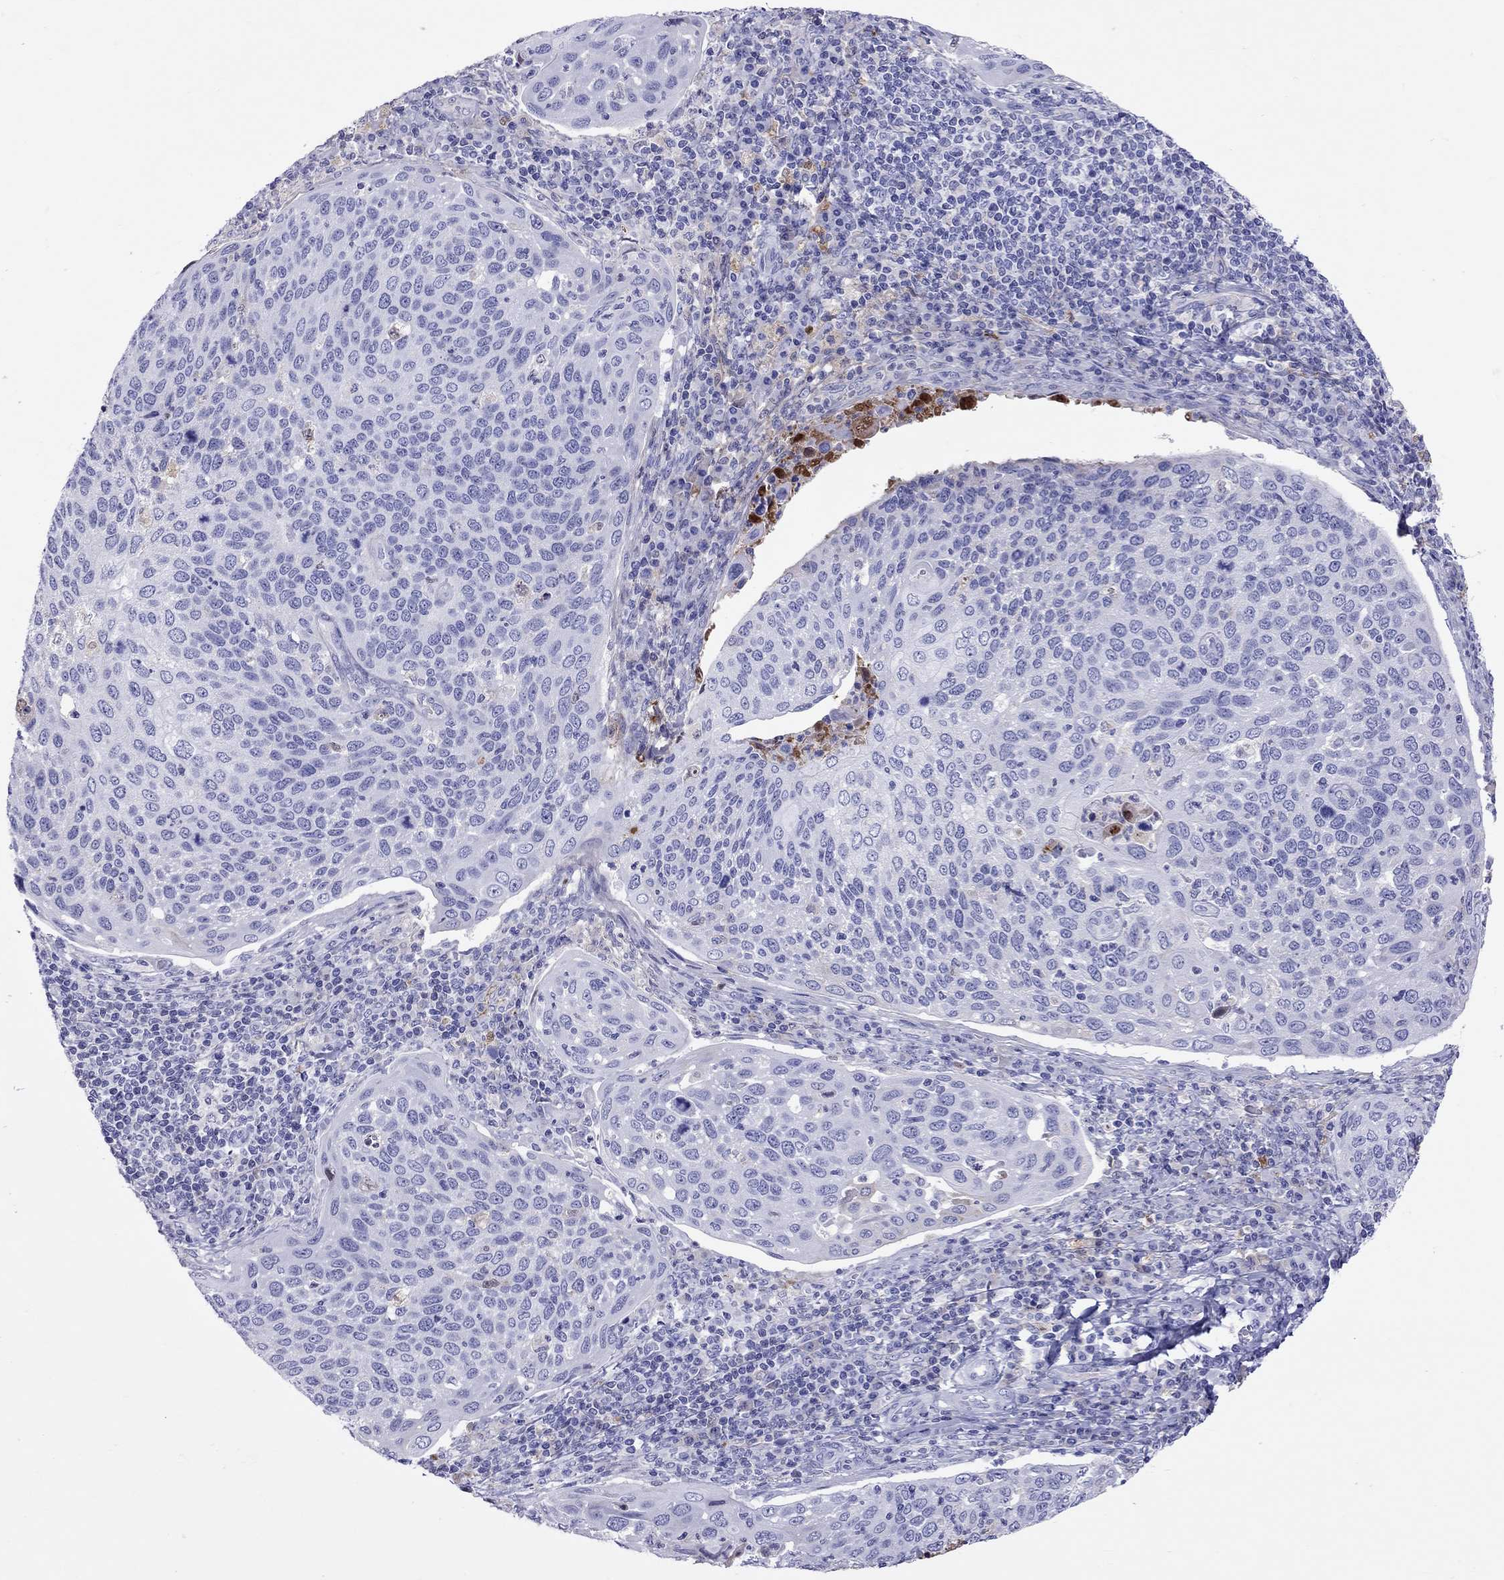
{"staining": {"intensity": "negative", "quantity": "none", "location": "none"}, "tissue": "cervical cancer", "cell_type": "Tumor cells", "image_type": "cancer", "snomed": [{"axis": "morphology", "description": "Squamous cell carcinoma, NOS"}, {"axis": "topography", "description": "Cervix"}], "caption": "Human cervical squamous cell carcinoma stained for a protein using immunohistochemistry reveals no staining in tumor cells.", "gene": "SERPINA3", "patient": {"sex": "female", "age": 54}}